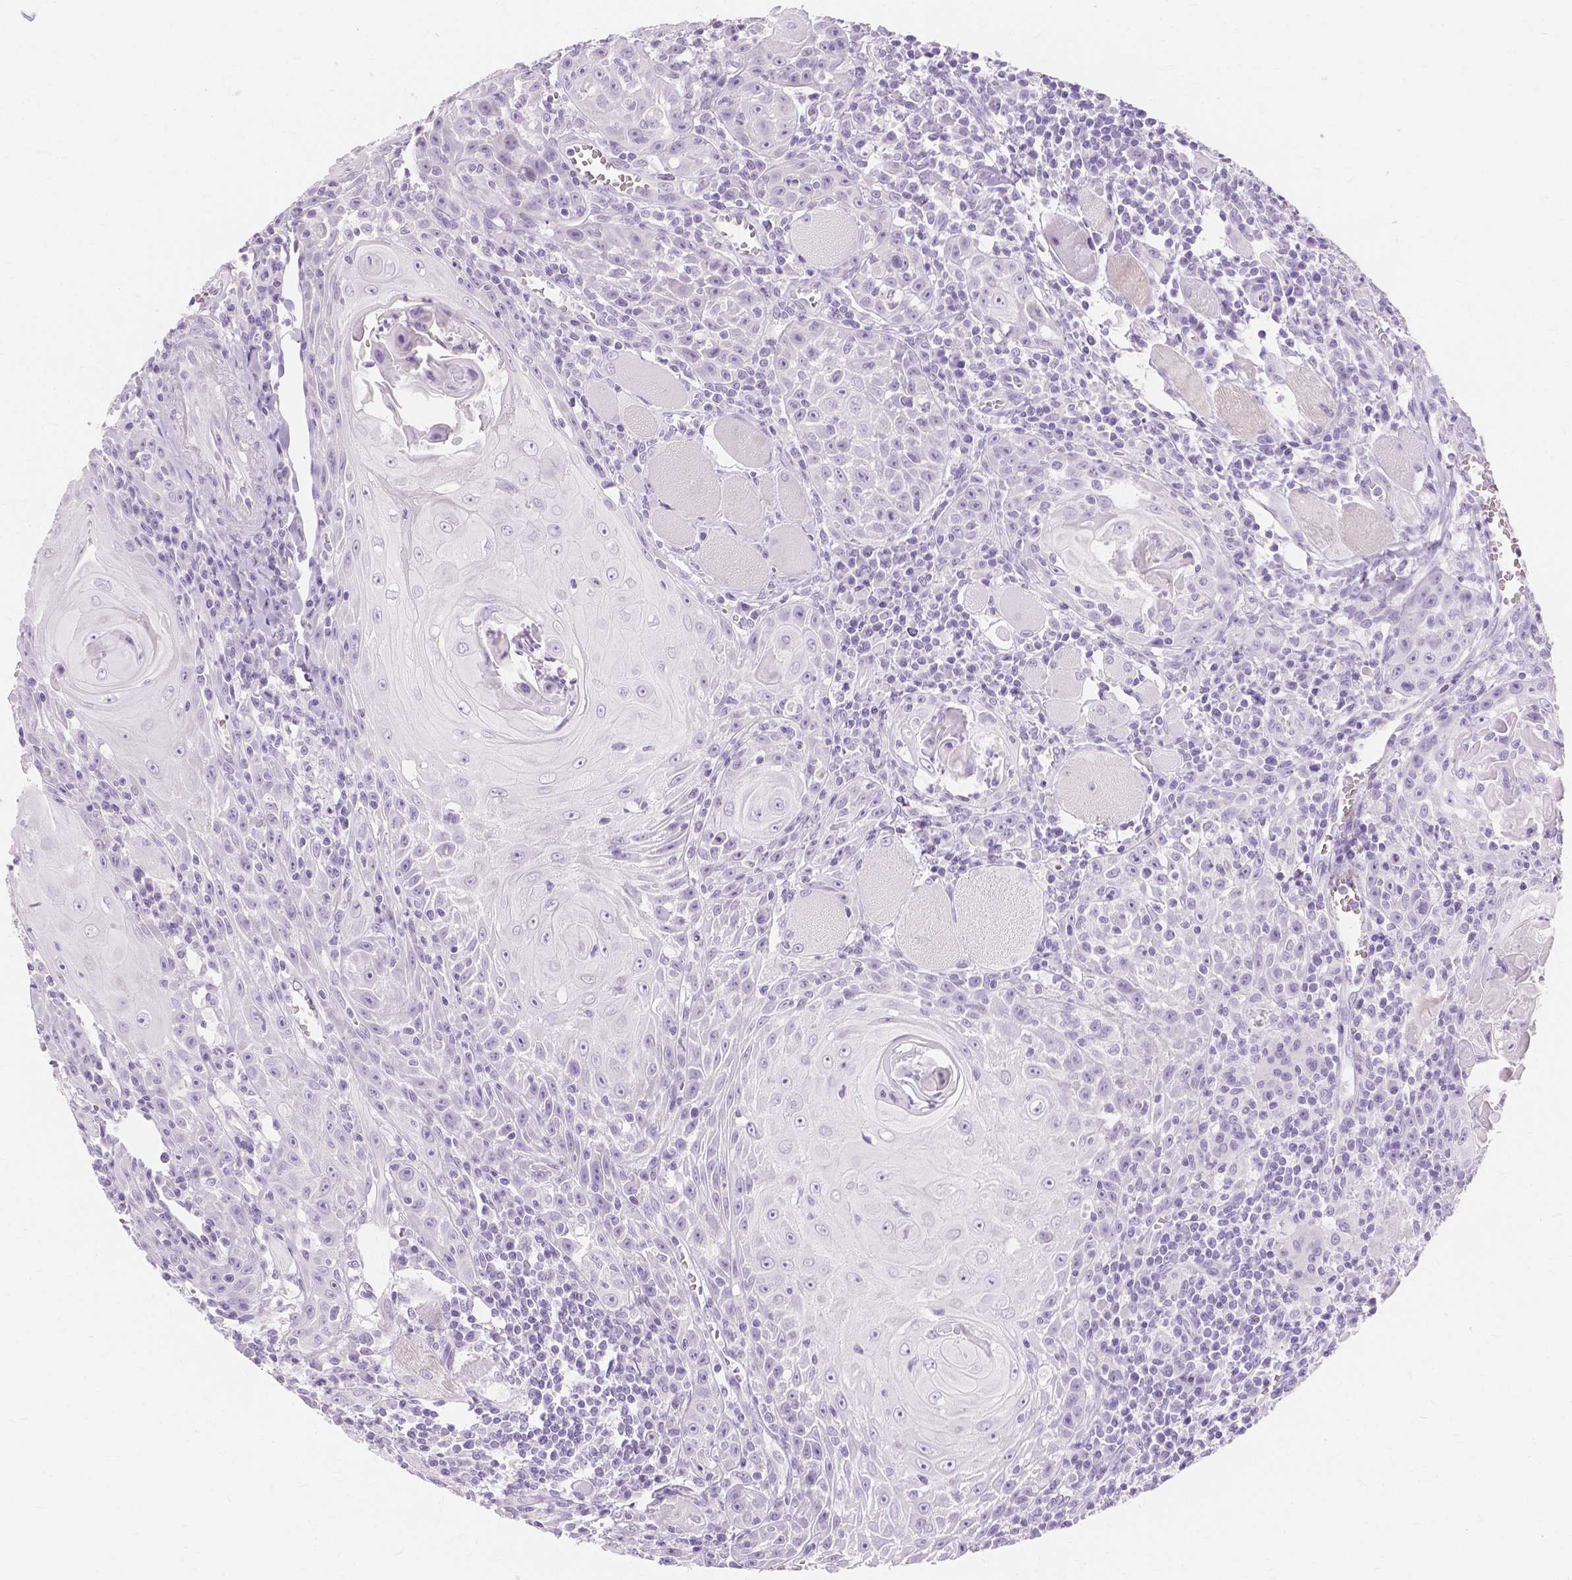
{"staining": {"intensity": "negative", "quantity": "none", "location": "none"}, "tissue": "head and neck cancer", "cell_type": "Tumor cells", "image_type": "cancer", "snomed": [{"axis": "morphology", "description": "Squamous cell carcinoma, NOS"}, {"axis": "topography", "description": "Head-Neck"}], "caption": "IHC micrograph of human squamous cell carcinoma (head and neck) stained for a protein (brown), which reveals no staining in tumor cells.", "gene": "MUC12", "patient": {"sex": "male", "age": 52}}